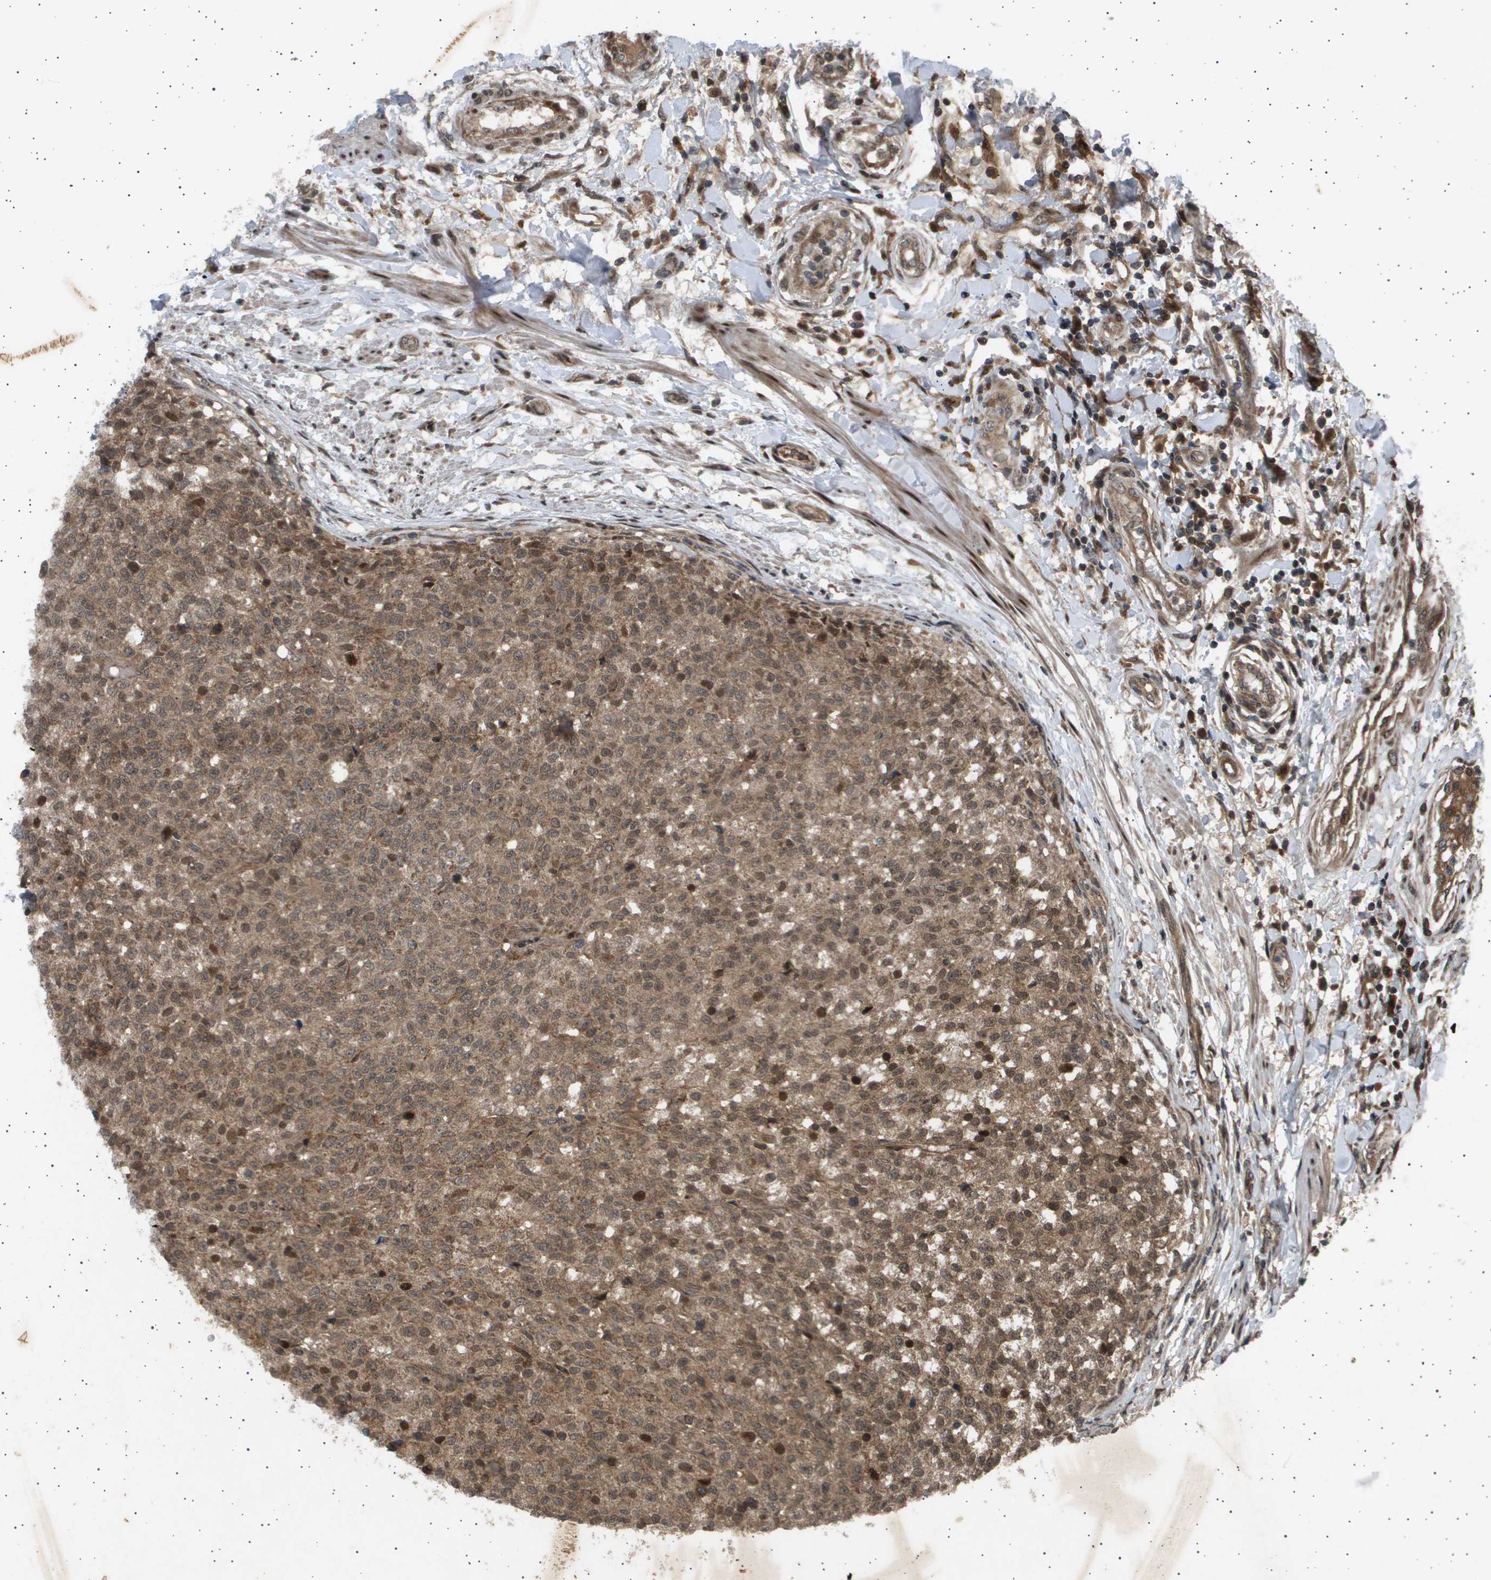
{"staining": {"intensity": "moderate", "quantity": ">75%", "location": "cytoplasmic/membranous,nuclear"}, "tissue": "testis cancer", "cell_type": "Tumor cells", "image_type": "cancer", "snomed": [{"axis": "morphology", "description": "Seminoma, NOS"}, {"axis": "topography", "description": "Testis"}], "caption": "Approximately >75% of tumor cells in human testis cancer (seminoma) demonstrate moderate cytoplasmic/membranous and nuclear protein expression as visualized by brown immunohistochemical staining.", "gene": "TNRC6A", "patient": {"sex": "male", "age": 59}}